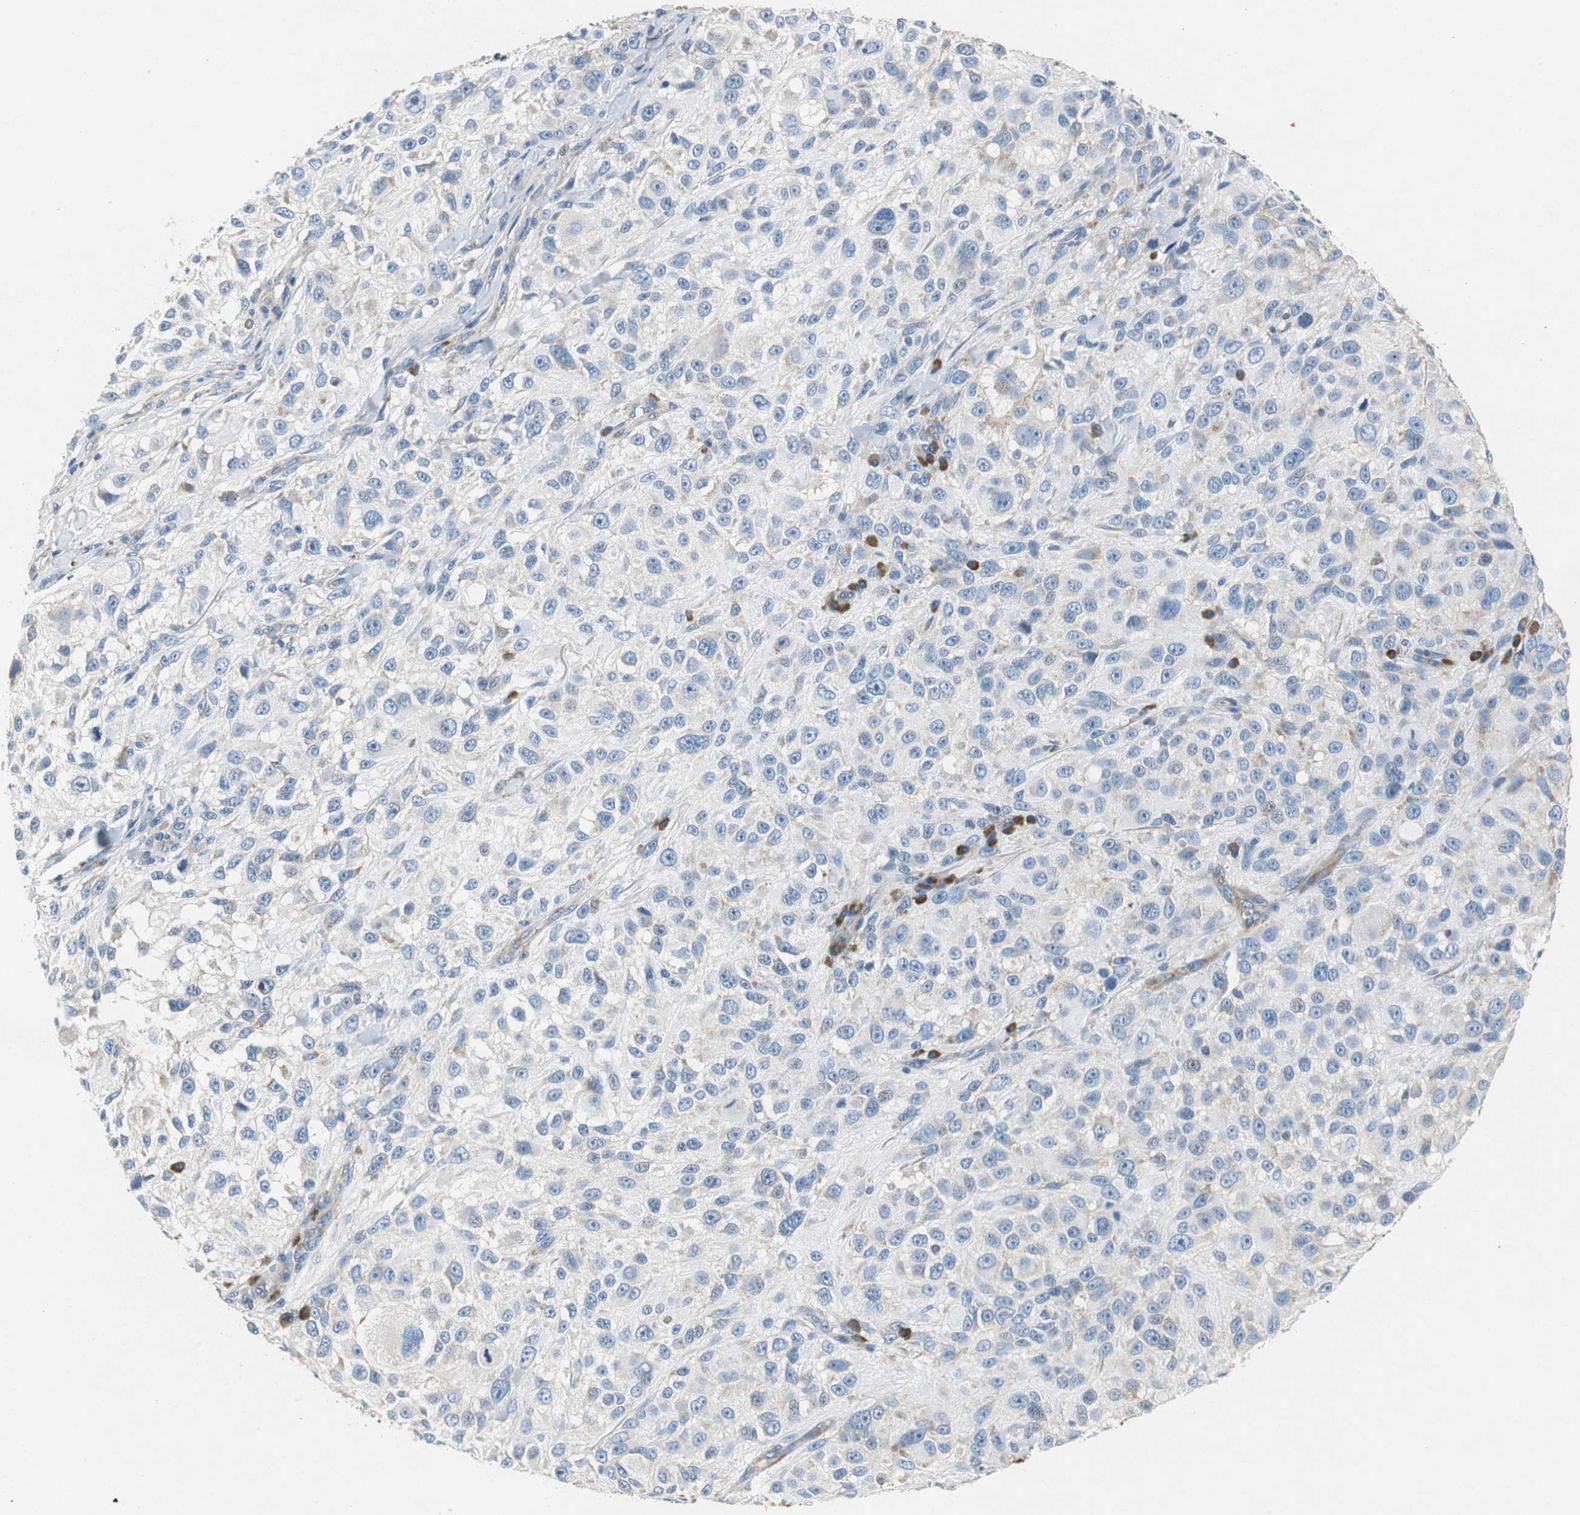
{"staining": {"intensity": "negative", "quantity": "none", "location": "none"}, "tissue": "melanoma", "cell_type": "Tumor cells", "image_type": "cancer", "snomed": [{"axis": "morphology", "description": "Necrosis, NOS"}, {"axis": "morphology", "description": "Malignant melanoma, NOS"}, {"axis": "topography", "description": "Skin"}], "caption": "IHC image of human melanoma stained for a protein (brown), which exhibits no expression in tumor cells.", "gene": "RPL35", "patient": {"sex": "female", "age": 87}}